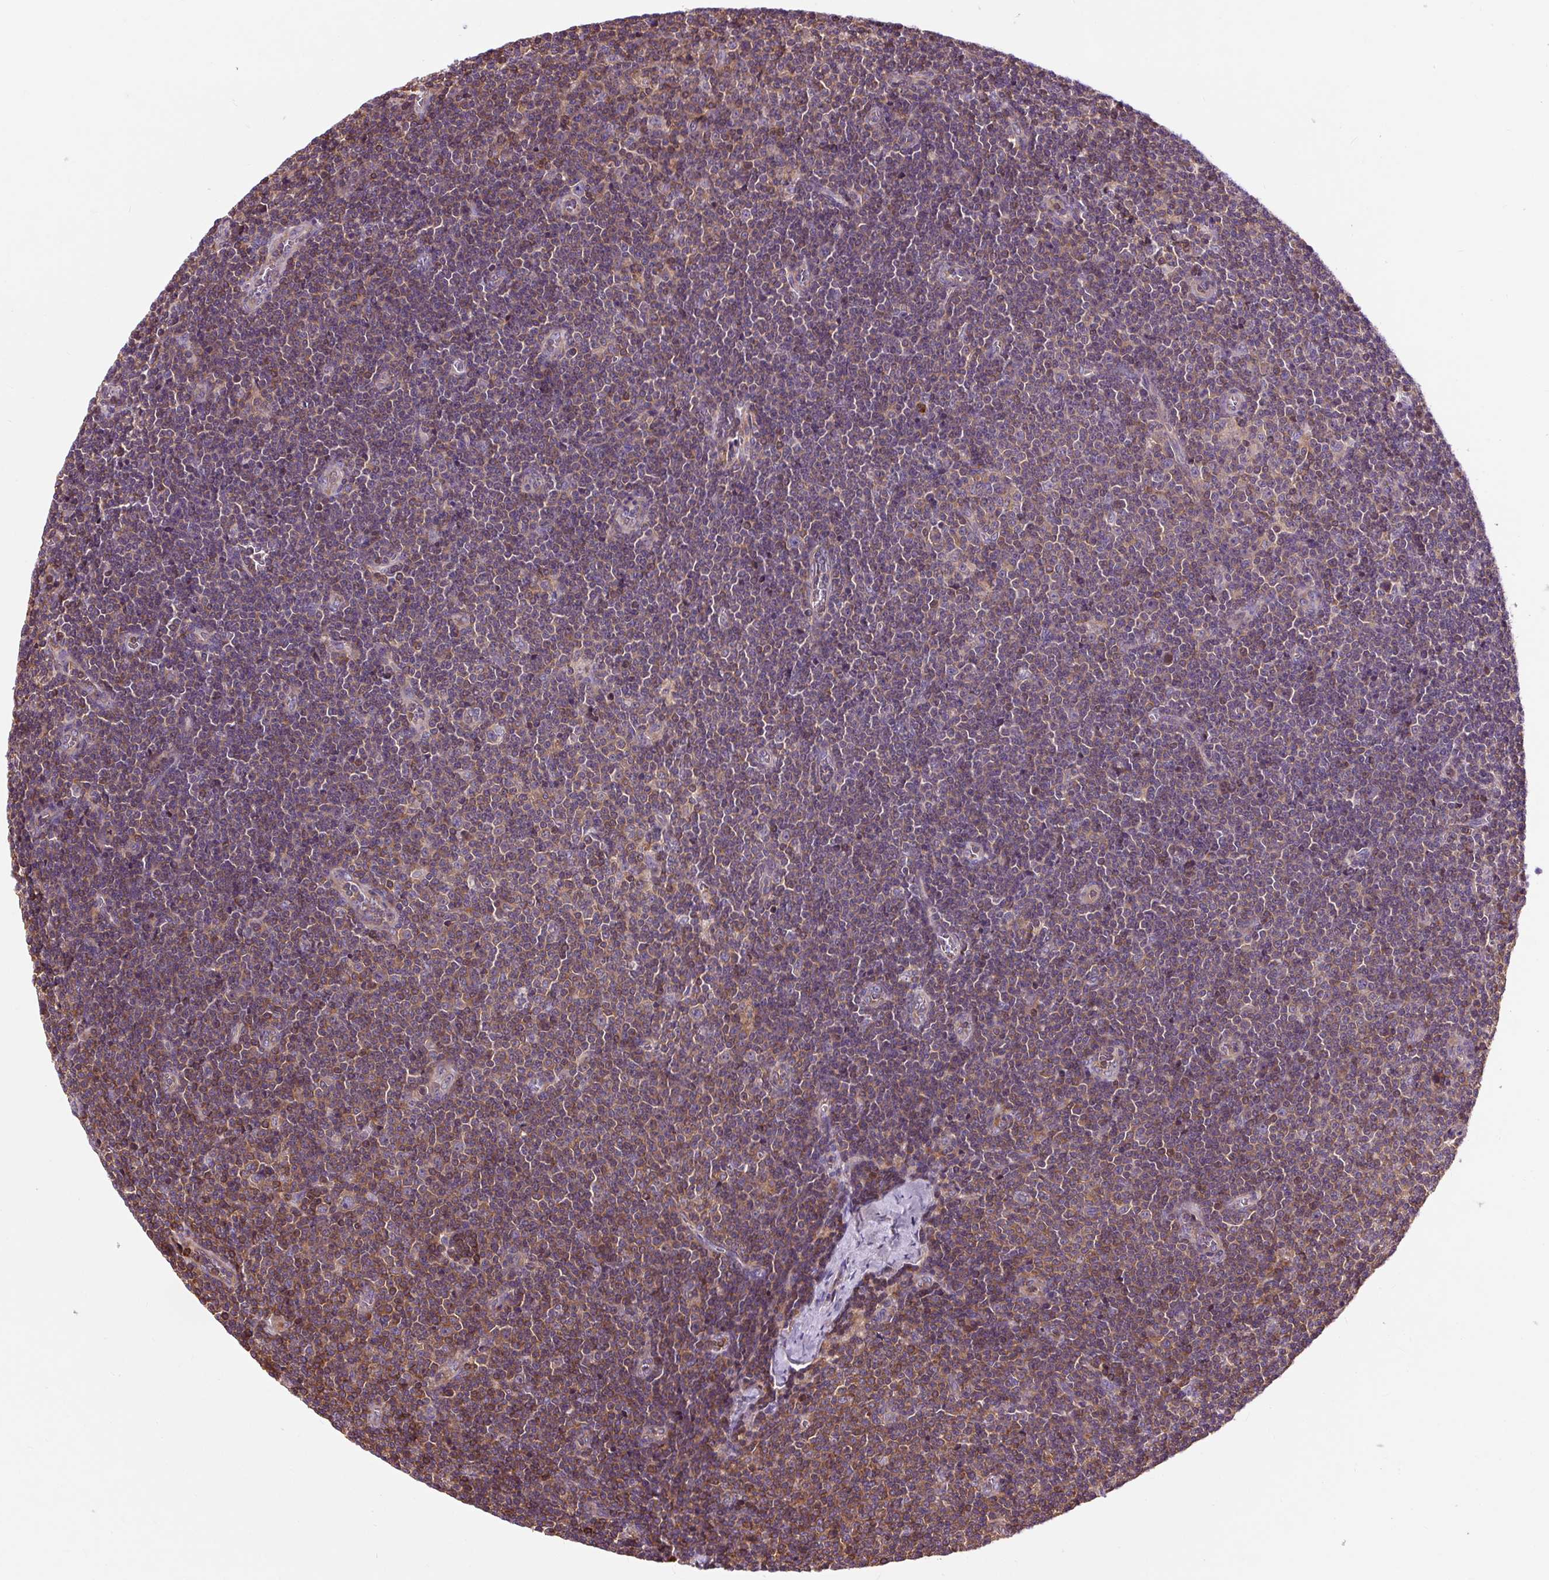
{"staining": {"intensity": "moderate", "quantity": ">75%", "location": "cytoplasmic/membranous"}, "tissue": "lymphoma", "cell_type": "Tumor cells", "image_type": "cancer", "snomed": [{"axis": "morphology", "description": "Malignant lymphoma, non-Hodgkin's type, Low grade"}, {"axis": "topography", "description": "Lymph node"}], "caption": "Malignant lymphoma, non-Hodgkin's type (low-grade) tissue exhibits moderate cytoplasmic/membranous staining in about >75% of tumor cells Nuclei are stained in blue.", "gene": "CISD3", "patient": {"sex": "male", "age": 48}}